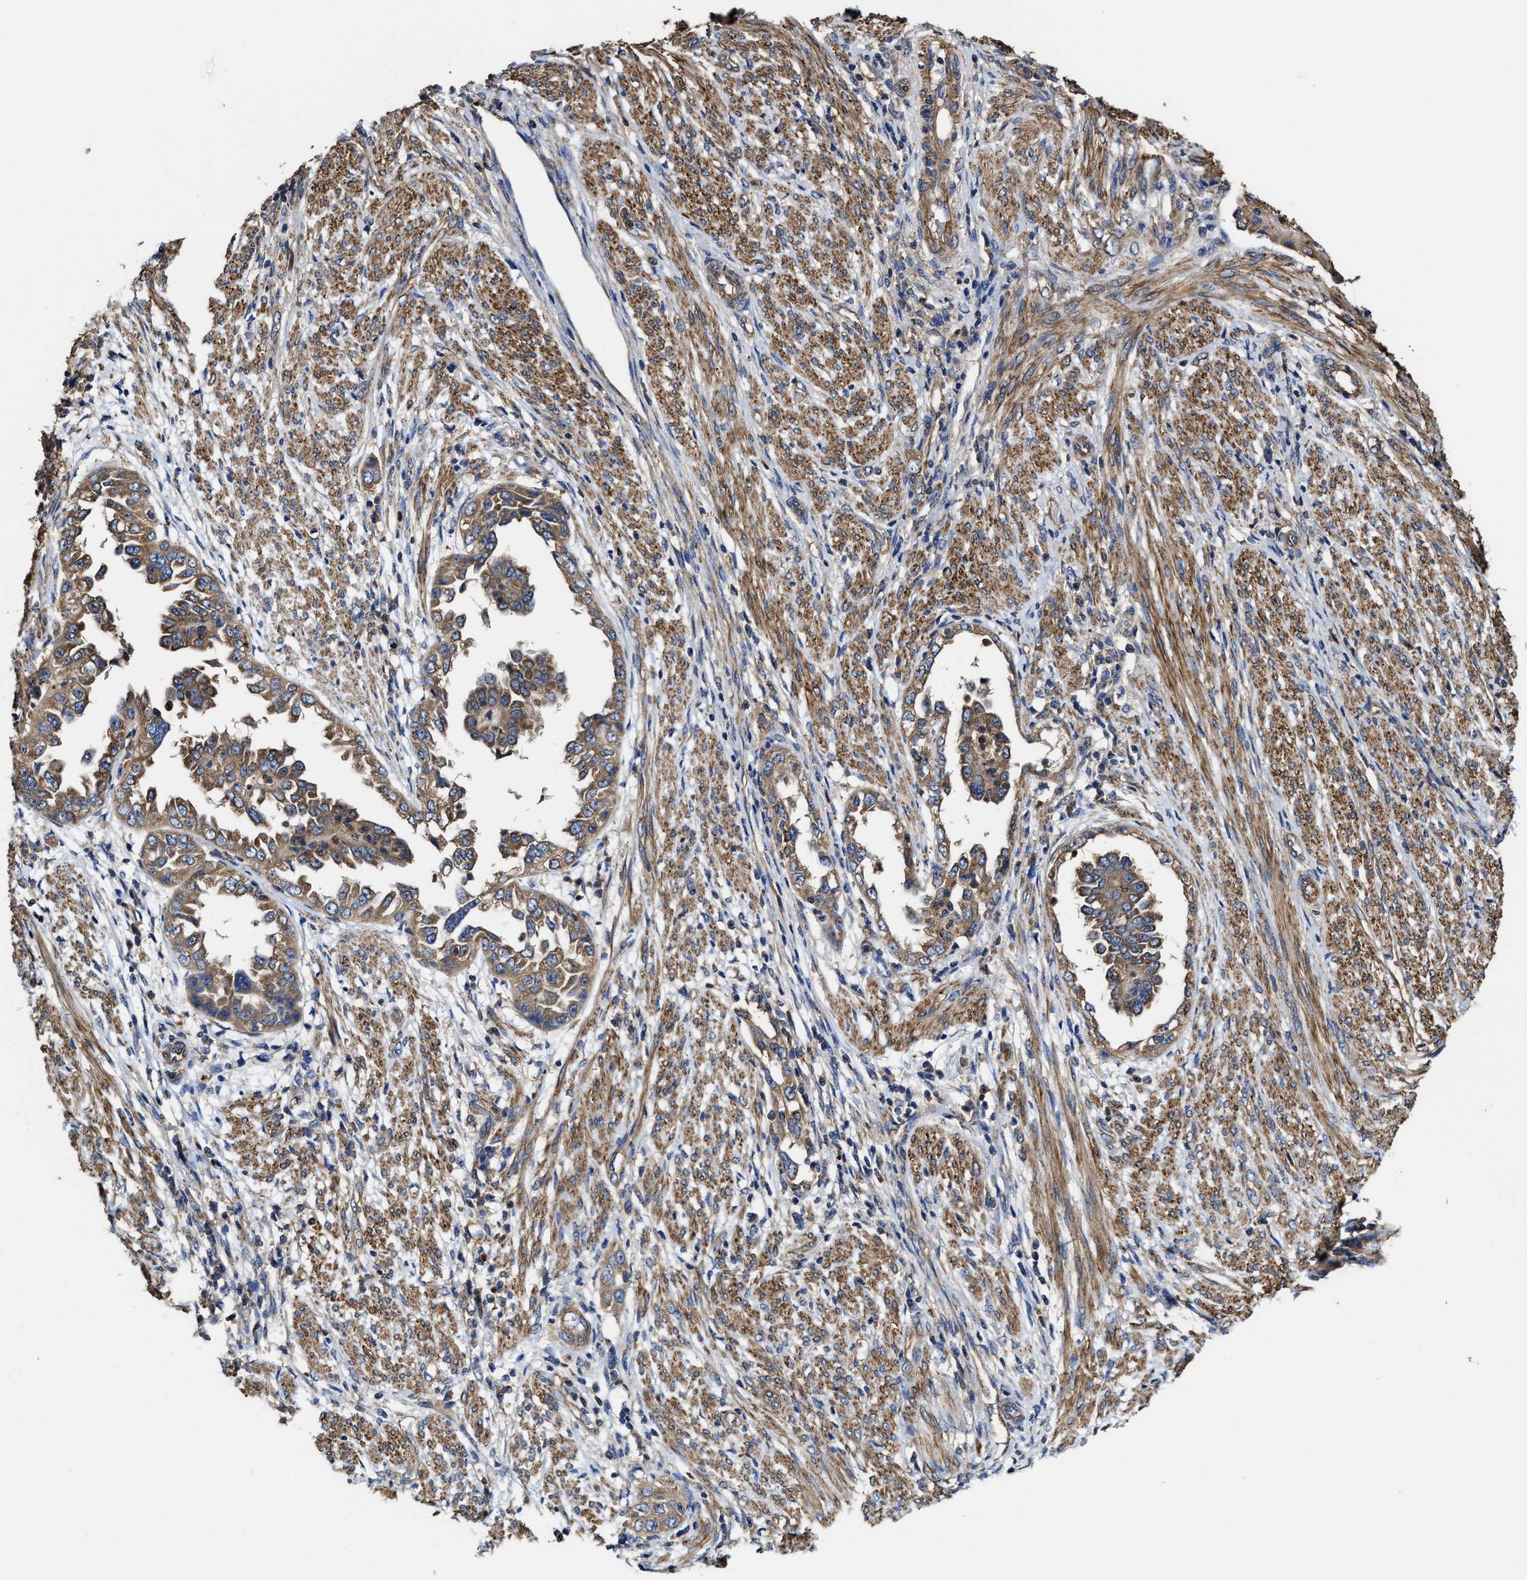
{"staining": {"intensity": "moderate", "quantity": ">75%", "location": "cytoplasmic/membranous"}, "tissue": "endometrial cancer", "cell_type": "Tumor cells", "image_type": "cancer", "snomed": [{"axis": "morphology", "description": "Adenocarcinoma, NOS"}, {"axis": "topography", "description": "Endometrium"}], "caption": "Endometrial cancer tissue demonstrates moderate cytoplasmic/membranous positivity in about >75% of tumor cells (brown staining indicates protein expression, while blue staining denotes nuclei).", "gene": "SFXN4", "patient": {"sex": "female", "age": 85}}